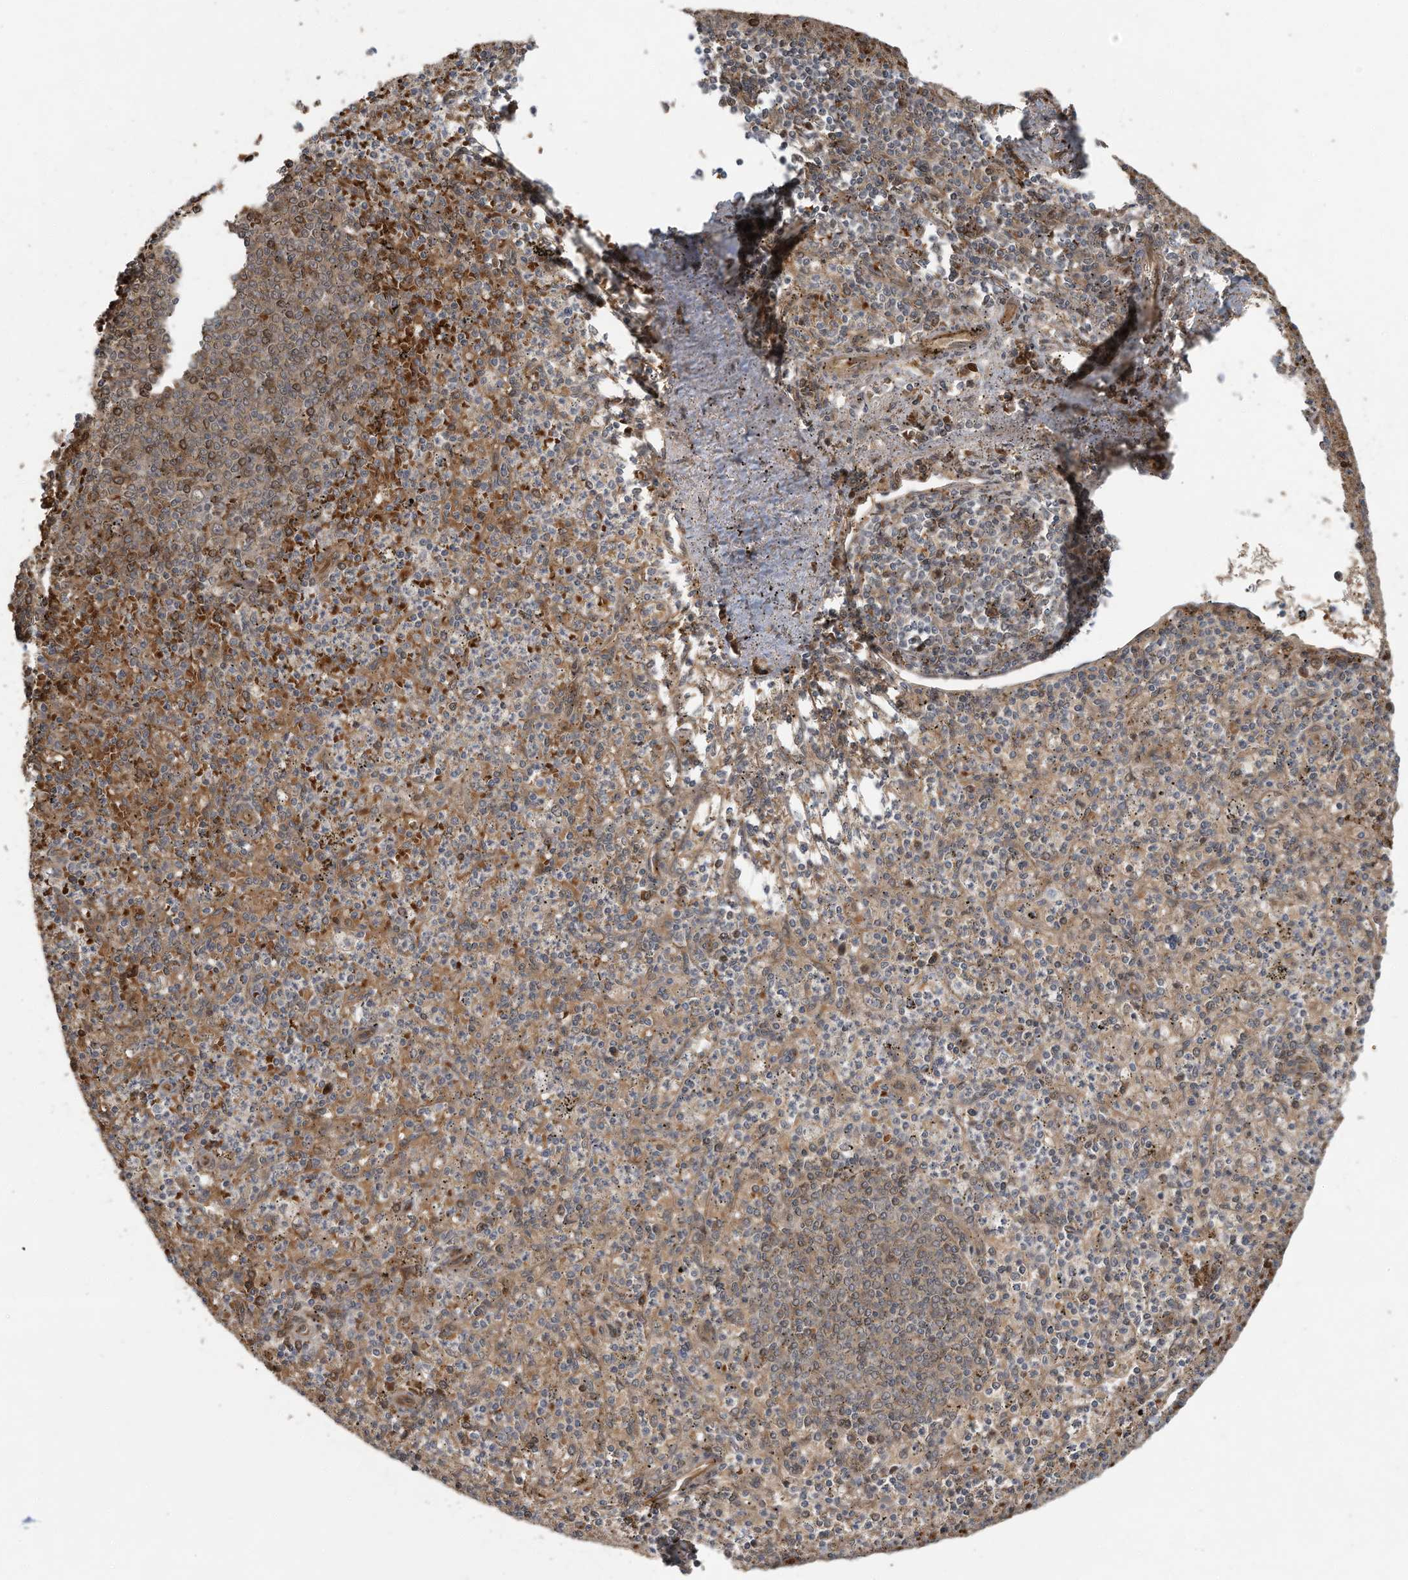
{"staining": {"intensity": "moderate", "quantity": "25%-75%", "location": "cytoplasmic/membranous"}, "tissue": "spleen", "cell_type": "Cells in red pulp", "image_type": "normal", "snomed": [{"axis": "morphology", "description": "Normal tissue, NOS"}, {"axis": "topography", "description": "Spleen"}], "caption": "Immunohistochemical staining of benign spleen displays medium levels of moderate cytoplasmic/membranous staining in about 25%-75% of cells in red pulp.", "gene": "ERI2", "patient": {"sex": "male", "age": 72}}